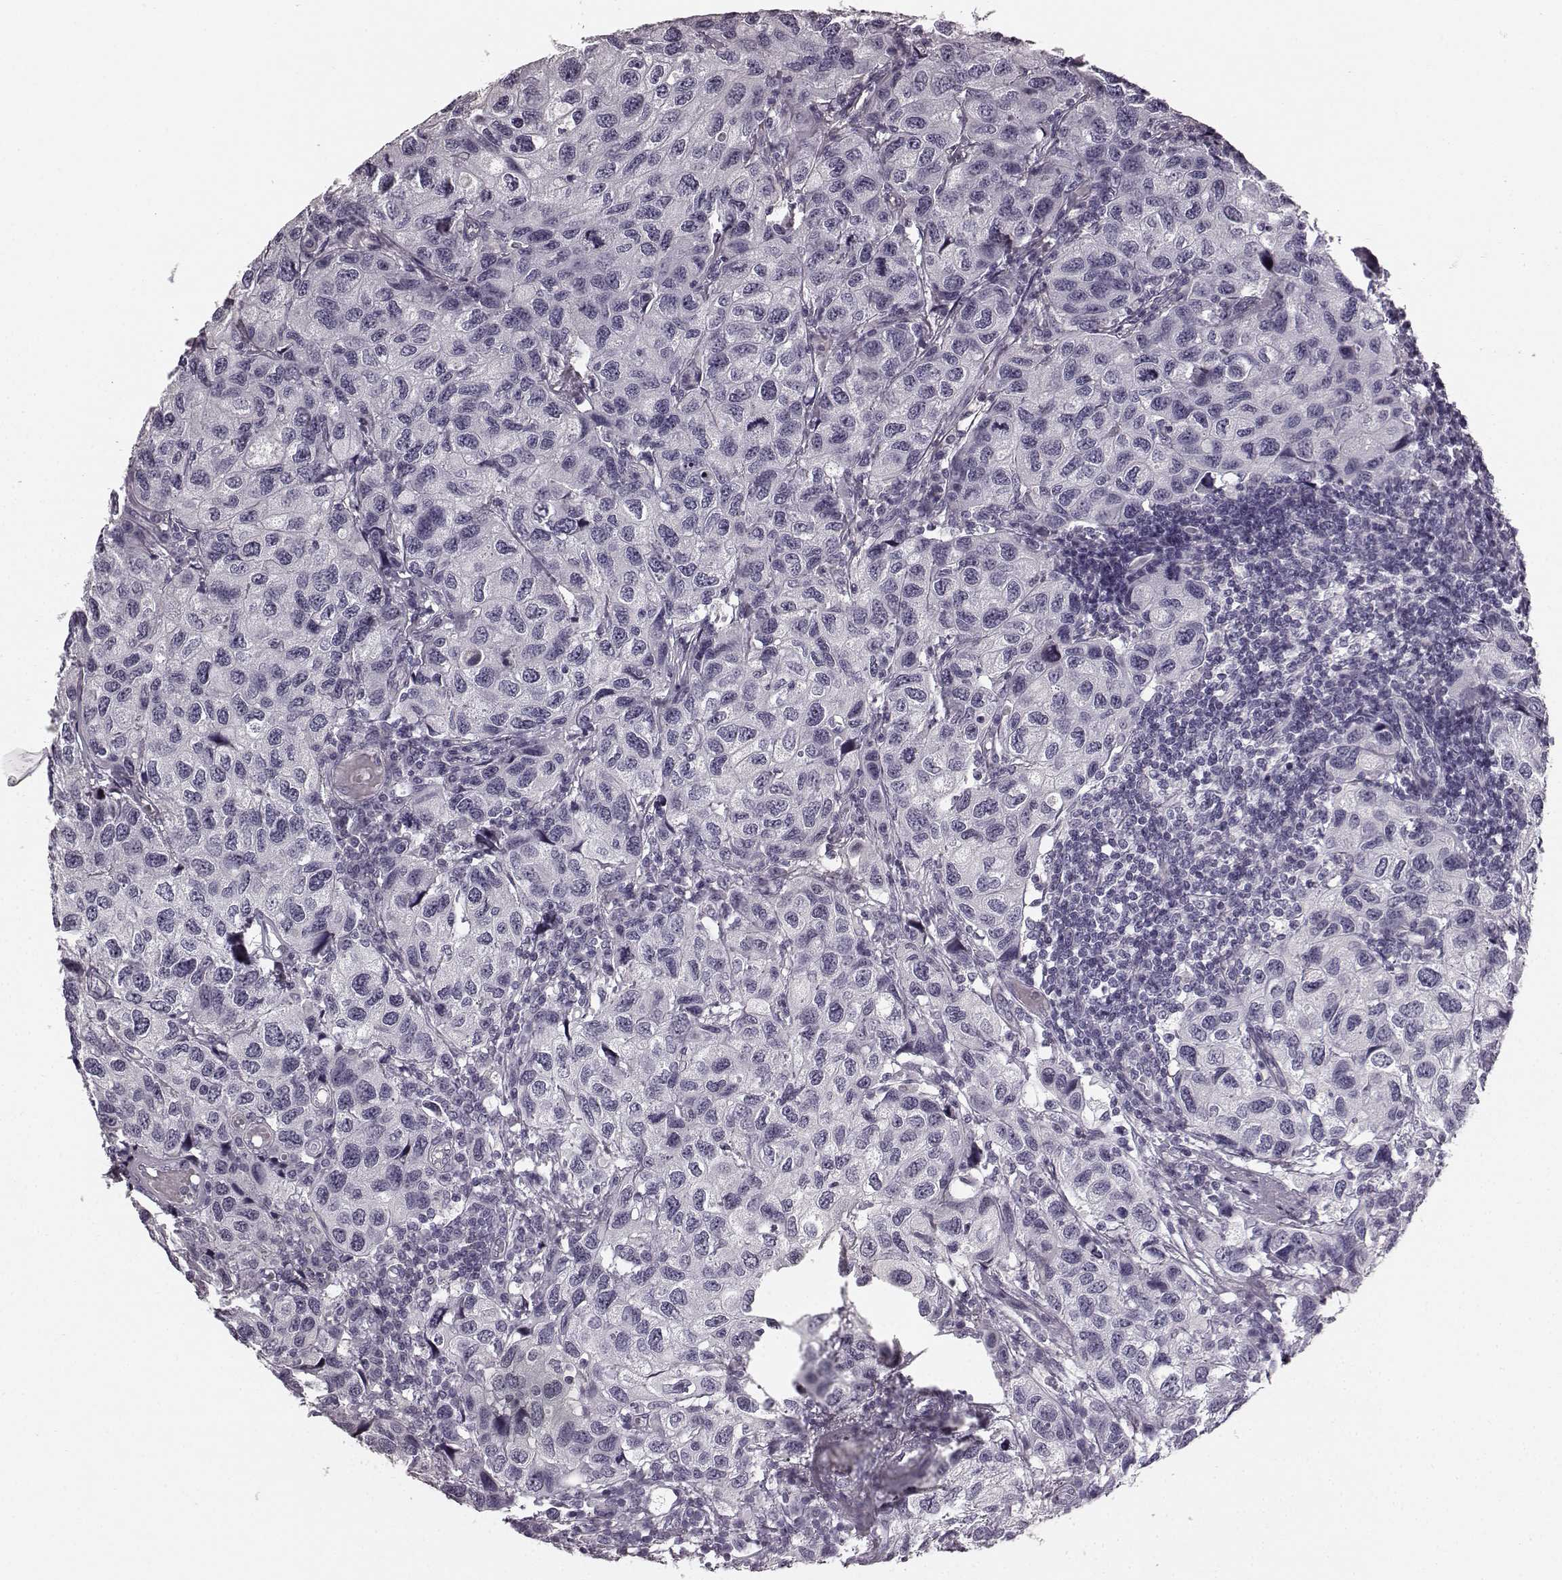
{"staining": {"intensity": "negative", "quantity": "none", "location": "none"}, "tissue": "urothelial cancer", "cell_type": "Tumor cells", "image_type": "cancer", "snomed": [{"axis": "morphology", "description": "Urothelial carcinoma, High grade"}, {"axis": "topography", "description": "Urinary bladder"}], "caption": "This is an immunohistochemistry photomicrograph of urothelial carcinoma (high-grade). There is no expression in tumor cells.", "gene": "TMPRSS15", "patient": {"sex": "male", "age": 79}}